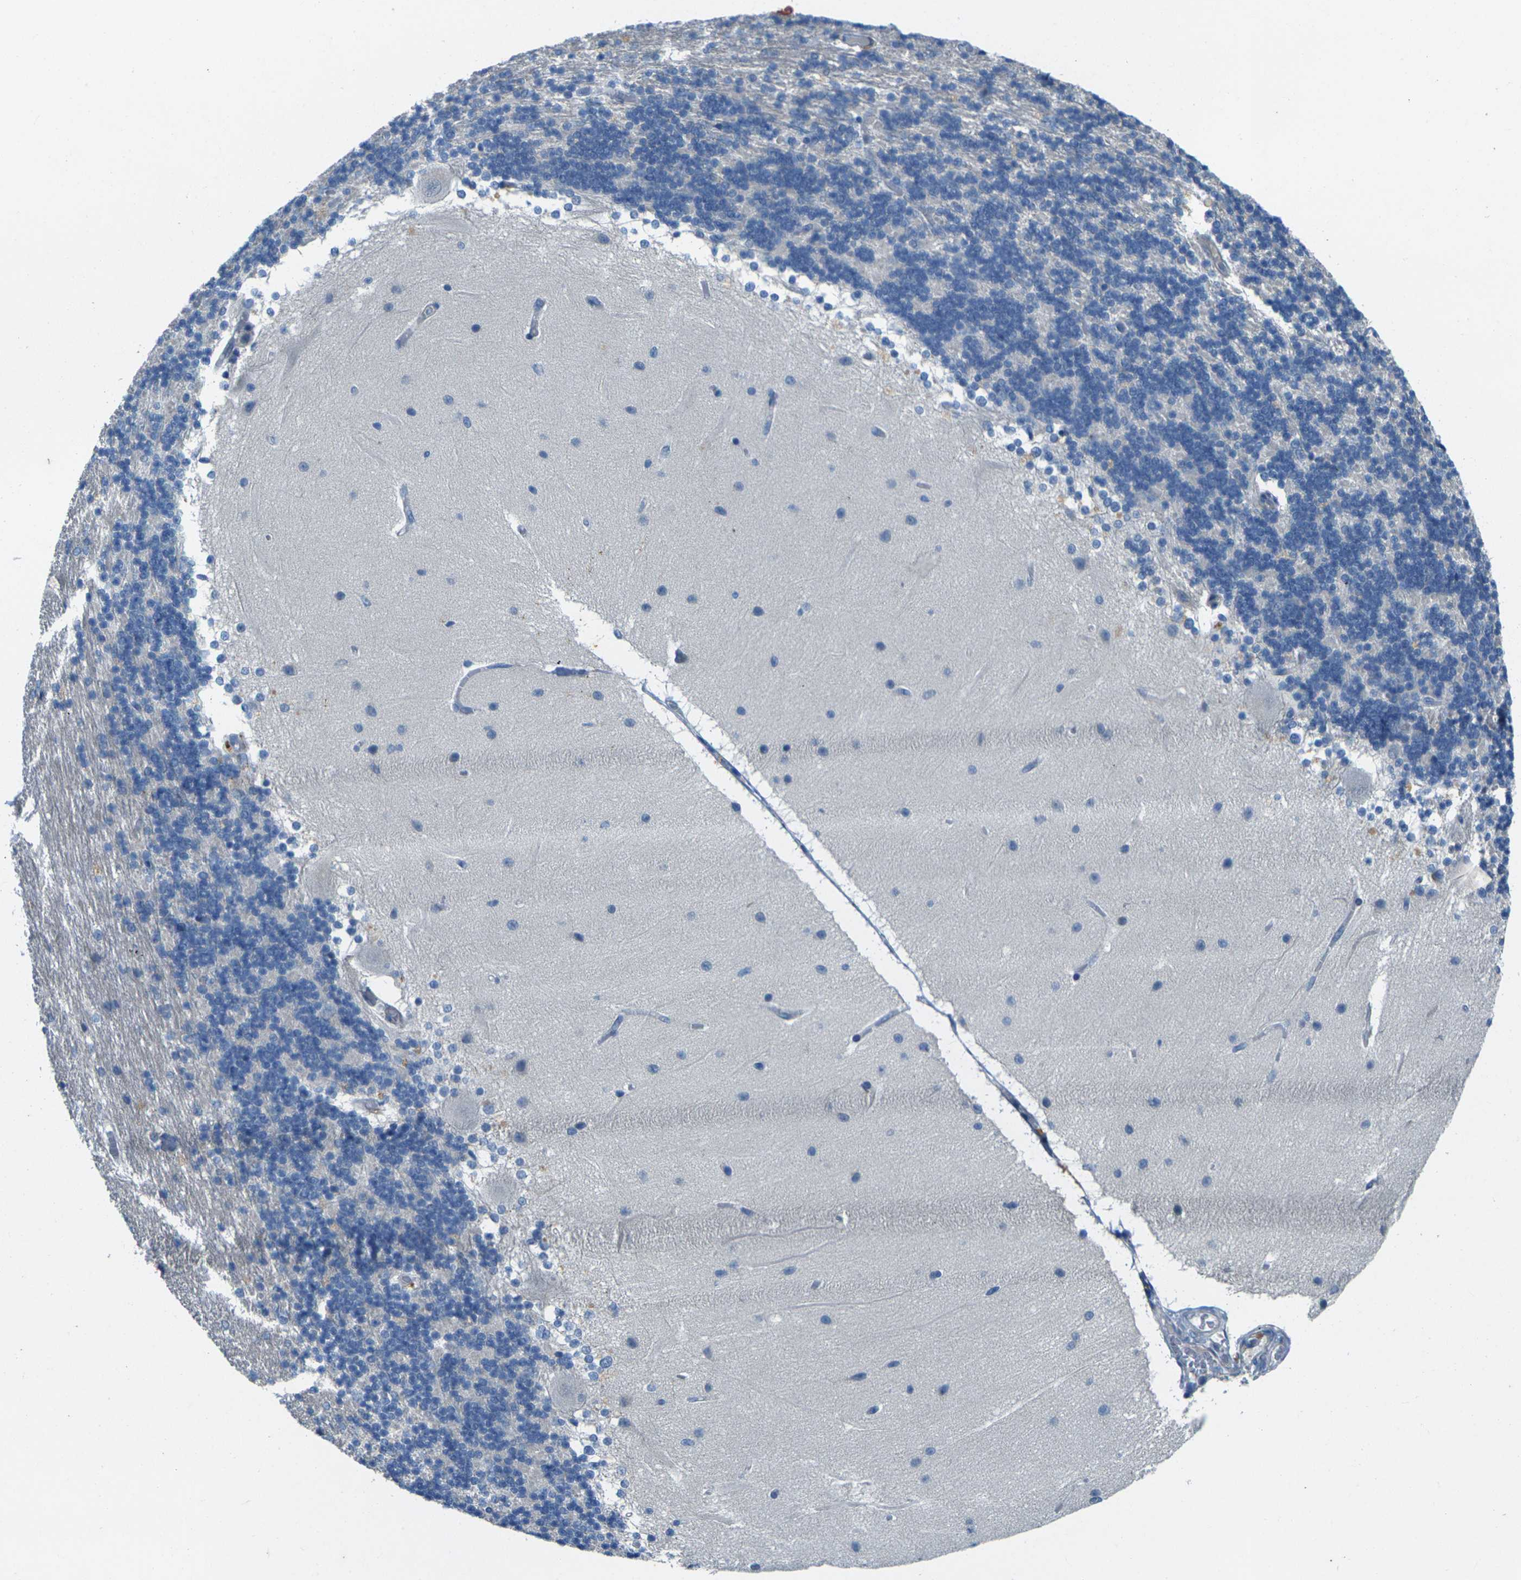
{"staining": {"intensity": "negative", "quantity": "none", "location": "none"}, "tissue": "cerebellum", "cell_type": "Cells in granular layer", "image_type": "normal", "snomed": [{"axis": "morphology", "description": "Normal tissue, NOS"}, {"axis": "topography", "description": "Cerebellum"}], "caption": "An IHC histopathology image of normal cerebellum is shown. There is no staining in cells in granular layer of cerebellum.", "gene": "CYP2C8", "patient": {"sex": "female", "age": 54}}